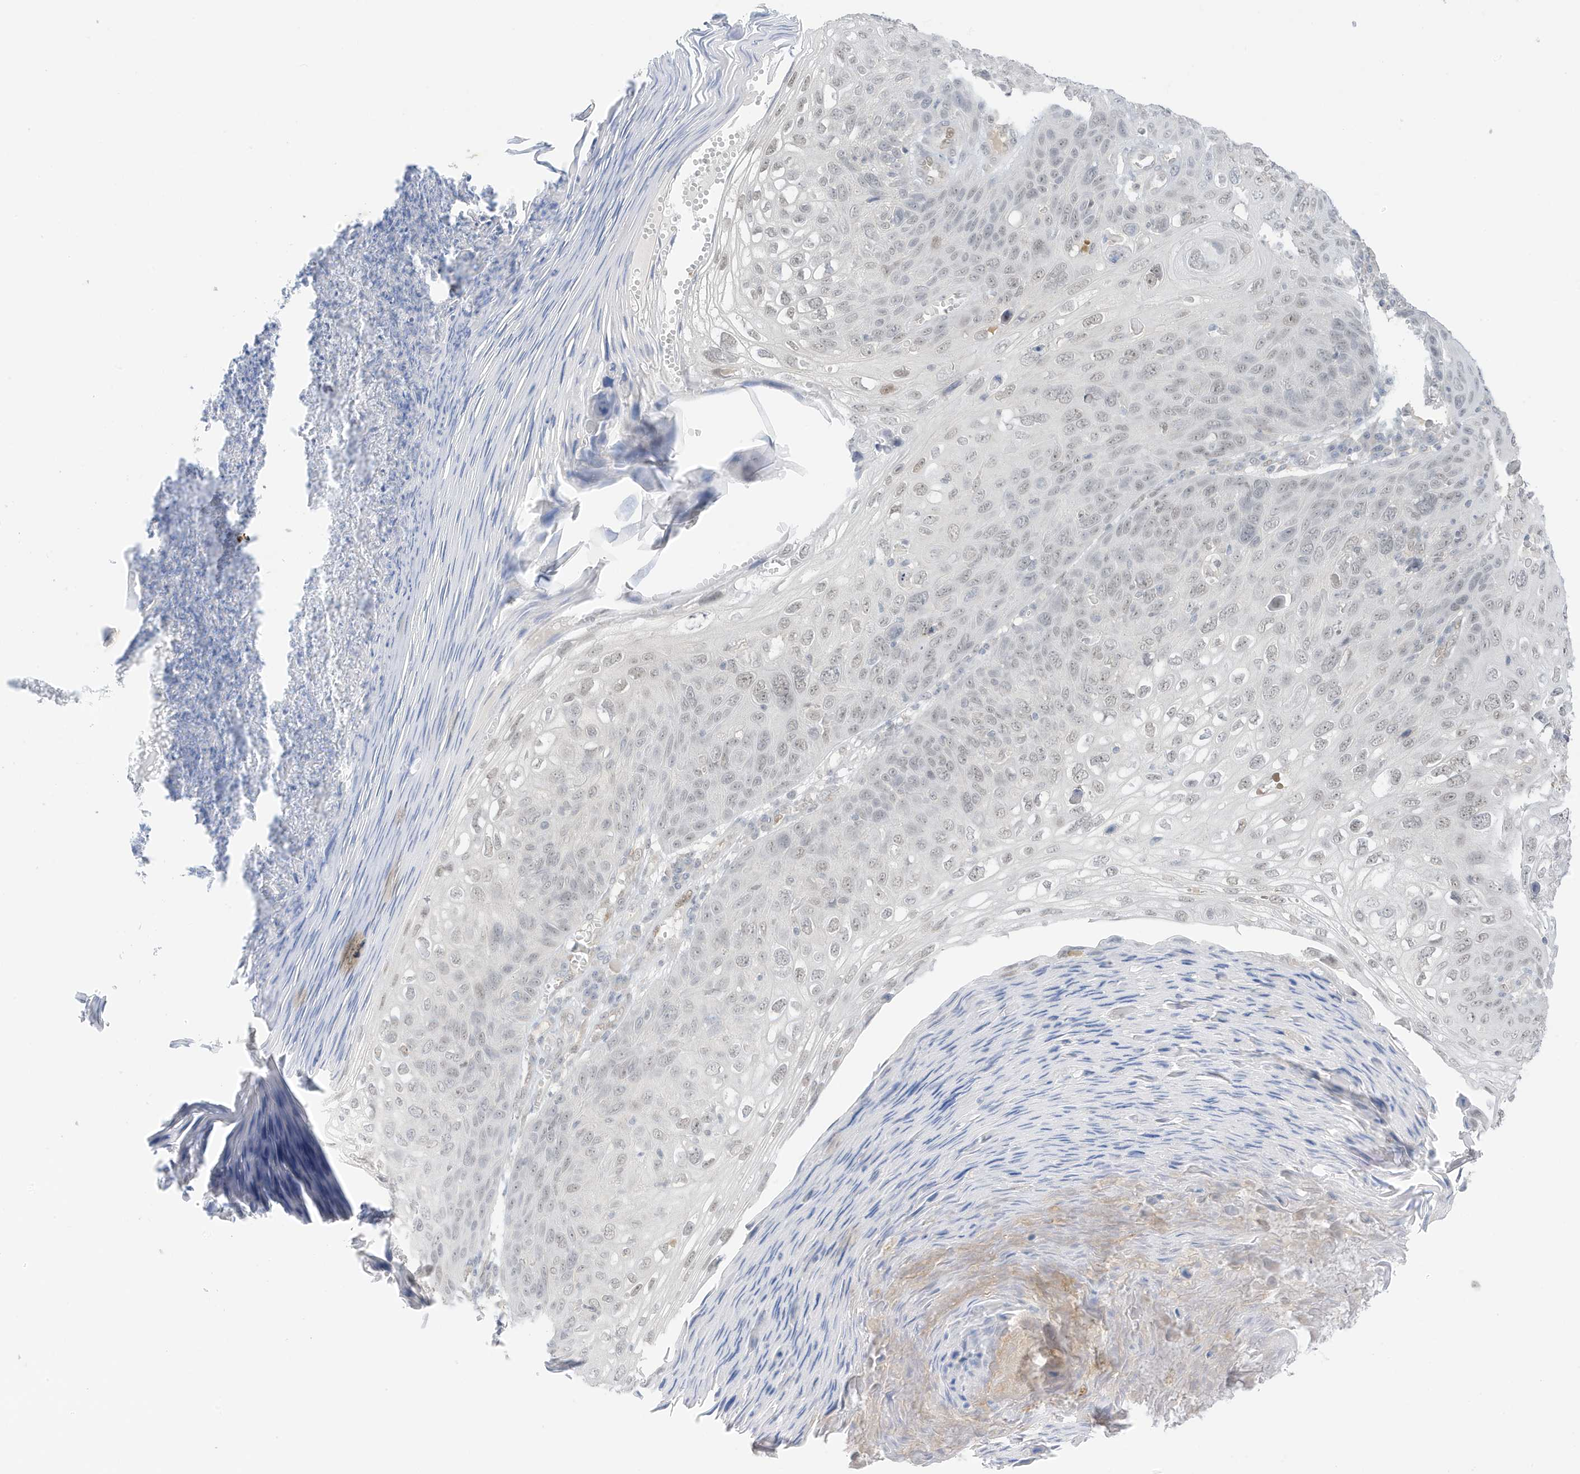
{"staining": {"intensity": "negative", "quantity": "none", "location": "none"}, "tissue": "skin cancer", "cell_type": "Tumor cells", "image_type": "cancer", "snomed": [{"axis": "morphology", "description": "Squamous cell carcinoma, NOS"}, {"axis": "topography", "description": "Skin"}], "caption": "IHC image of squamous cell carcinoma (skin) stained for a protein (brown), which shows no staining in tumor cells.", "gene": "MSL3", "patient": {"sex": "female", "age": 90}}